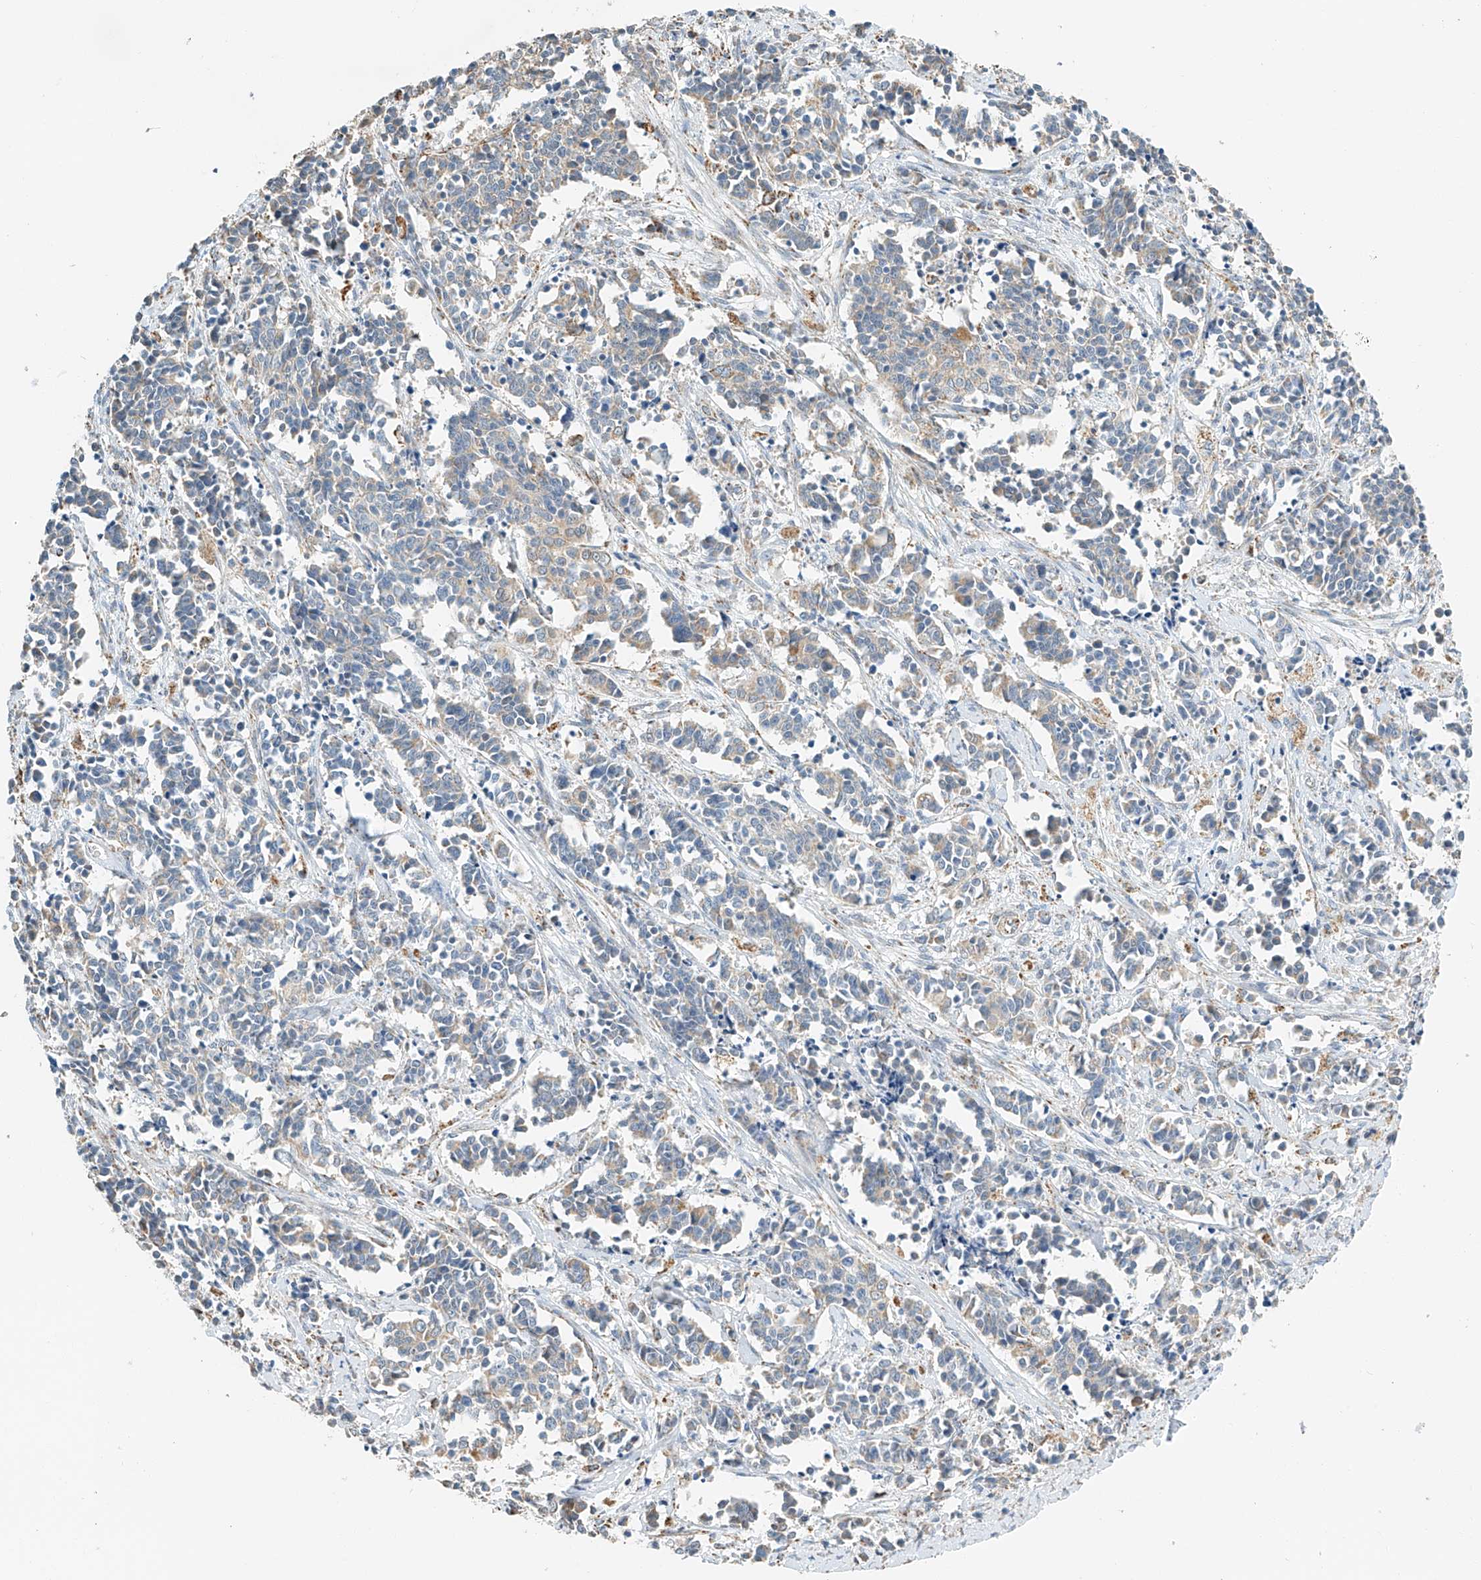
{"staining": {"intensity": "negative", "quantity": "none", "location": "none"}, "tissue": "cervical cancer", "cell_type": "Tumor cells", "image_type": "cancer", "snomed": [{"axis": "morphology", "description": "Normal tissue, NOS"}, {"axis": "morphology", "description": "Squamous cell carcinoma, NOS"}, {"axis": "topography", "description": "Cervix"}], "caption": "Immunohistochemical staining of cervical cancer exhibits no significant expression in tumor cells. (IHC, brightfield microscopy, high magnification).", "gene": "YIPF7", "patient": {"sex": "female", "age": 35}}